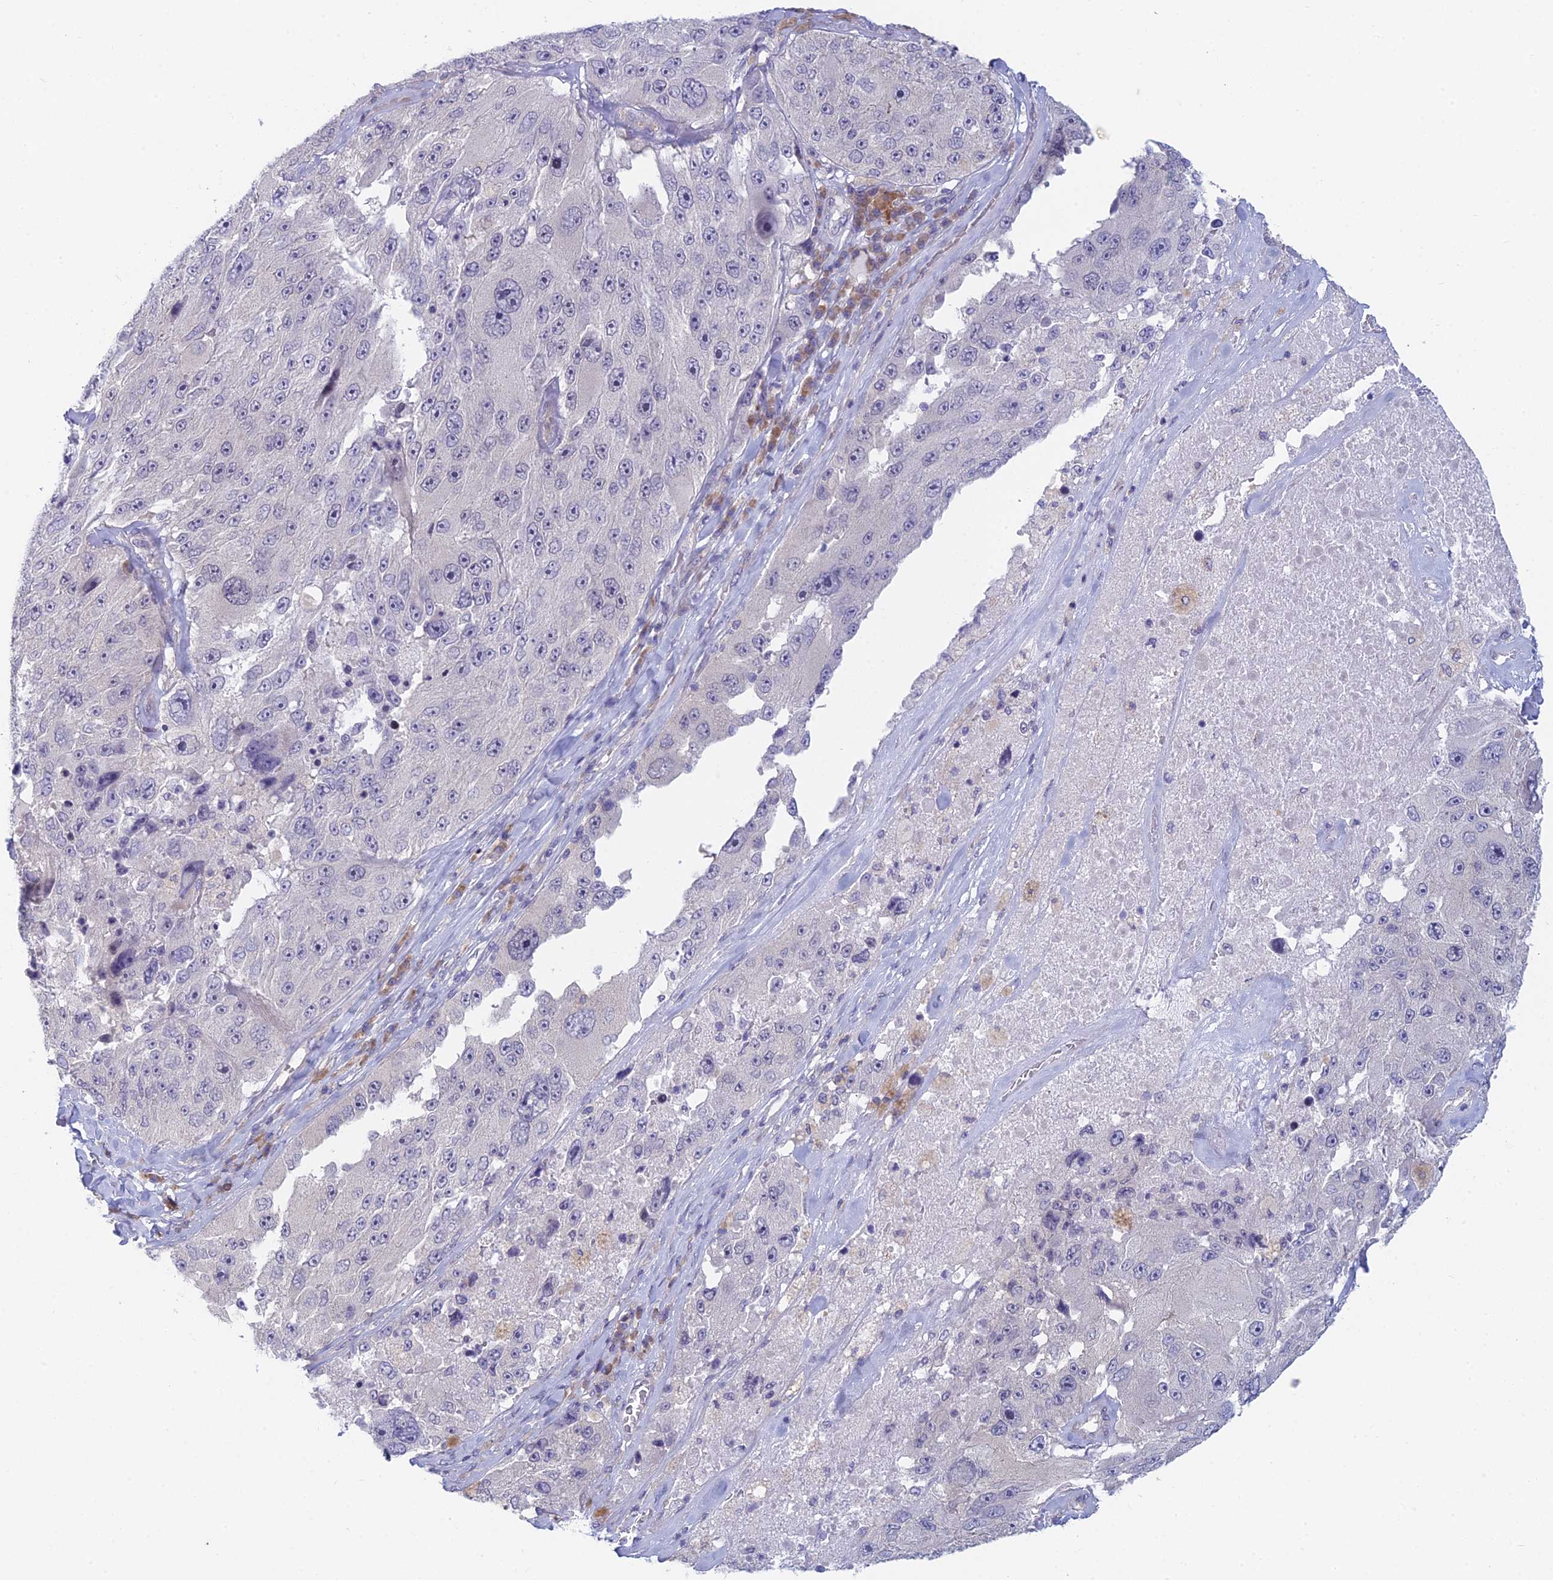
{"staining": {"intensity": "negative", "quantity": "none", "location": "none"}, "tissue": "melanoma", "cell_type": "Tumor cells", "image_type": "cancer", "snomed": [{"axis": "morphology", "description": "Malignant melanoma, Metastatic site"}, {"axis": "topography", "description": "Lymph node"}], "caption": "High magnification brightfield microscopy of malignant melanoma (metastatic site) stained with DAB (brown) and counterstained with hematoxylin (blue): tumor cells show no significant expression. (DAB (3,3'-diaminobenzidine) IHC, high magnification).", "gene": "PPP1R26", "patient": {"sex": "male", "age": 62}}